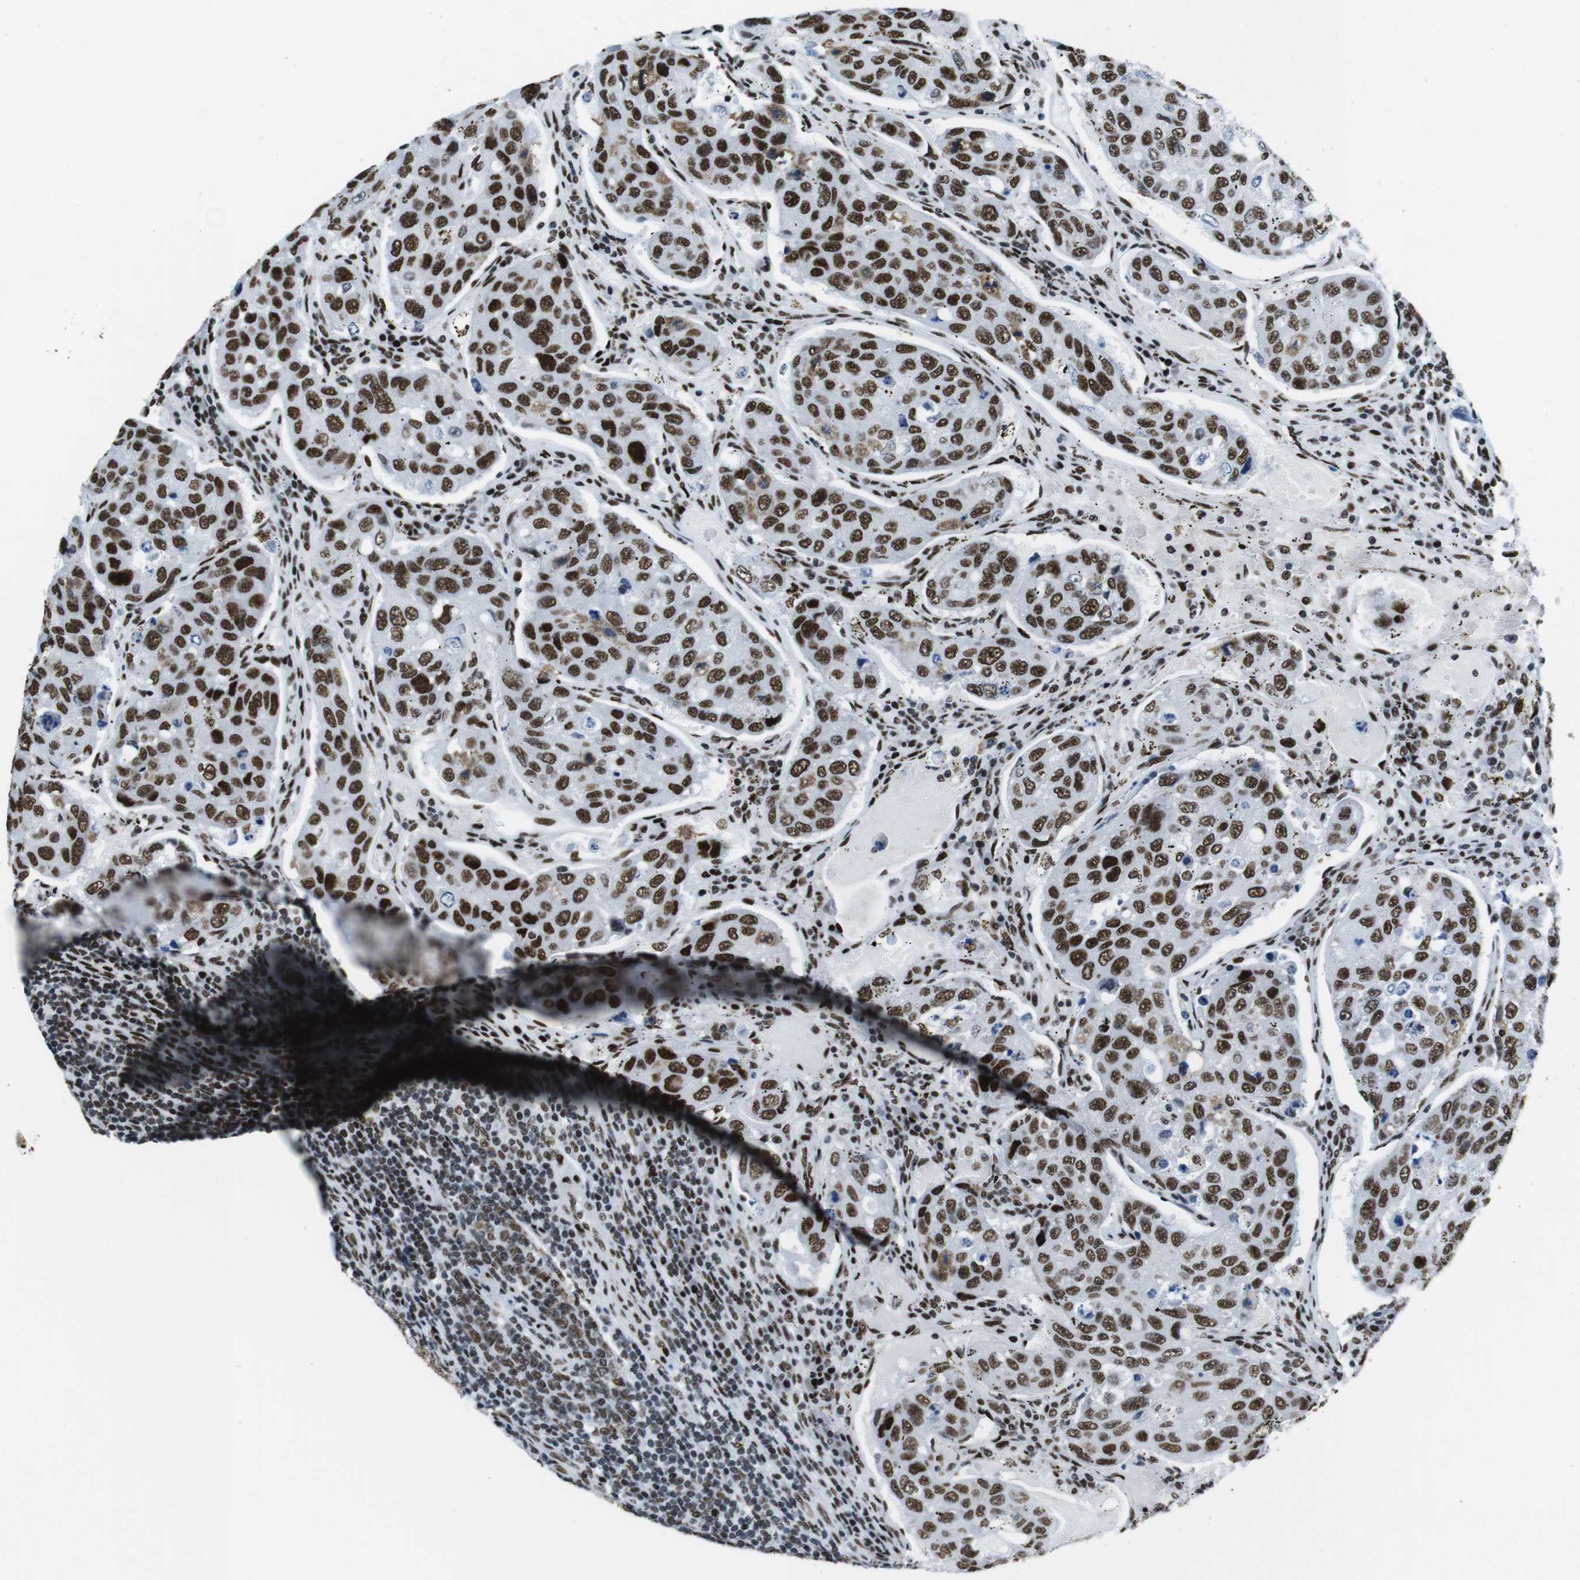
{"staining": {"intensity": "strong", "quantity": ">75%", "location": "nuclear"}, "tissue": "urothelial cancer", "cell_type": "Tumor cells", "image_type": "cancer", "snomed": [{"axis": "morphology", "description": "Urothelial carcinoma, High grade"}, {"axis": "topography", "description": "Lymph node"}, {"axis": "topography", "description": "Urinary bladder"}], "caption": "This micrograph exhibits IHC staining of human urothelial carcinoma (high-grade), with high strong nuclear positivity in approximately >75% of tumor cells.", "gene": "CITED2", "patient": {"sex": "male", "age": 51}}